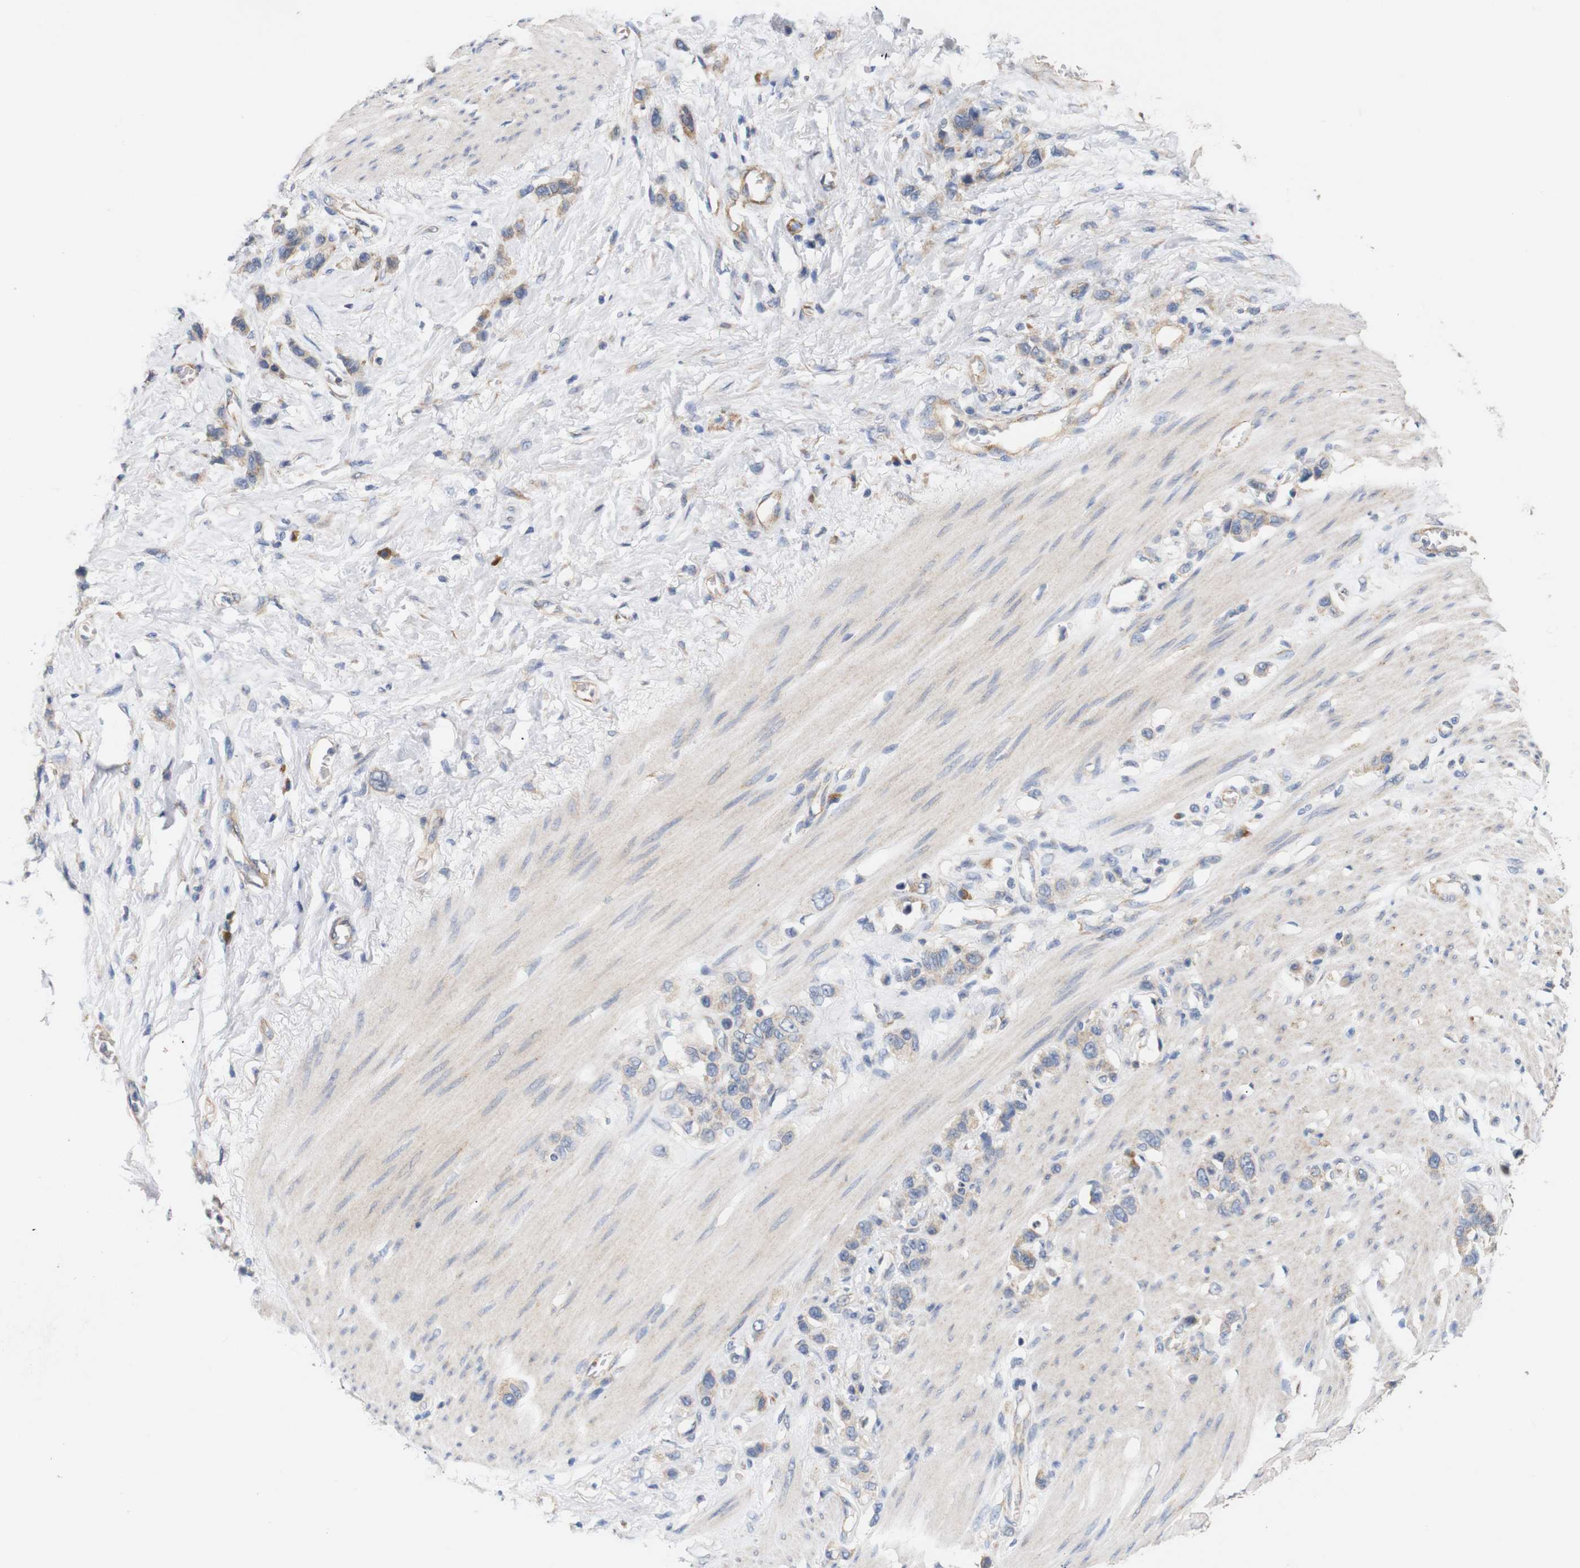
{"staining": {"intensity": "moderate", "quantity": ">75%", "location": "cytoplasmic/membranous"}, "tissue": "stomach cancer", "cell_type": "Tumor cells", "image_type": "cancer", "snomed": [{"axis": "morphology", "description": "Adenocarcinoma, NOS"}, {"axis": "morphology", "description": "Adenocarcinoma, High grade"}, {"axis": "topography", "description": "Stomach, upper"}, {"axis": "topography", "description": "Stomach, lower"}], "caption": "Human stomach cancer stained for a protein (brown) demonstrates moderate cytoplasmic/membranous positive staining in about >75% of tumor cells.", "gene": "TRIM5", "patient": {"sex": "female", "age": 65}}